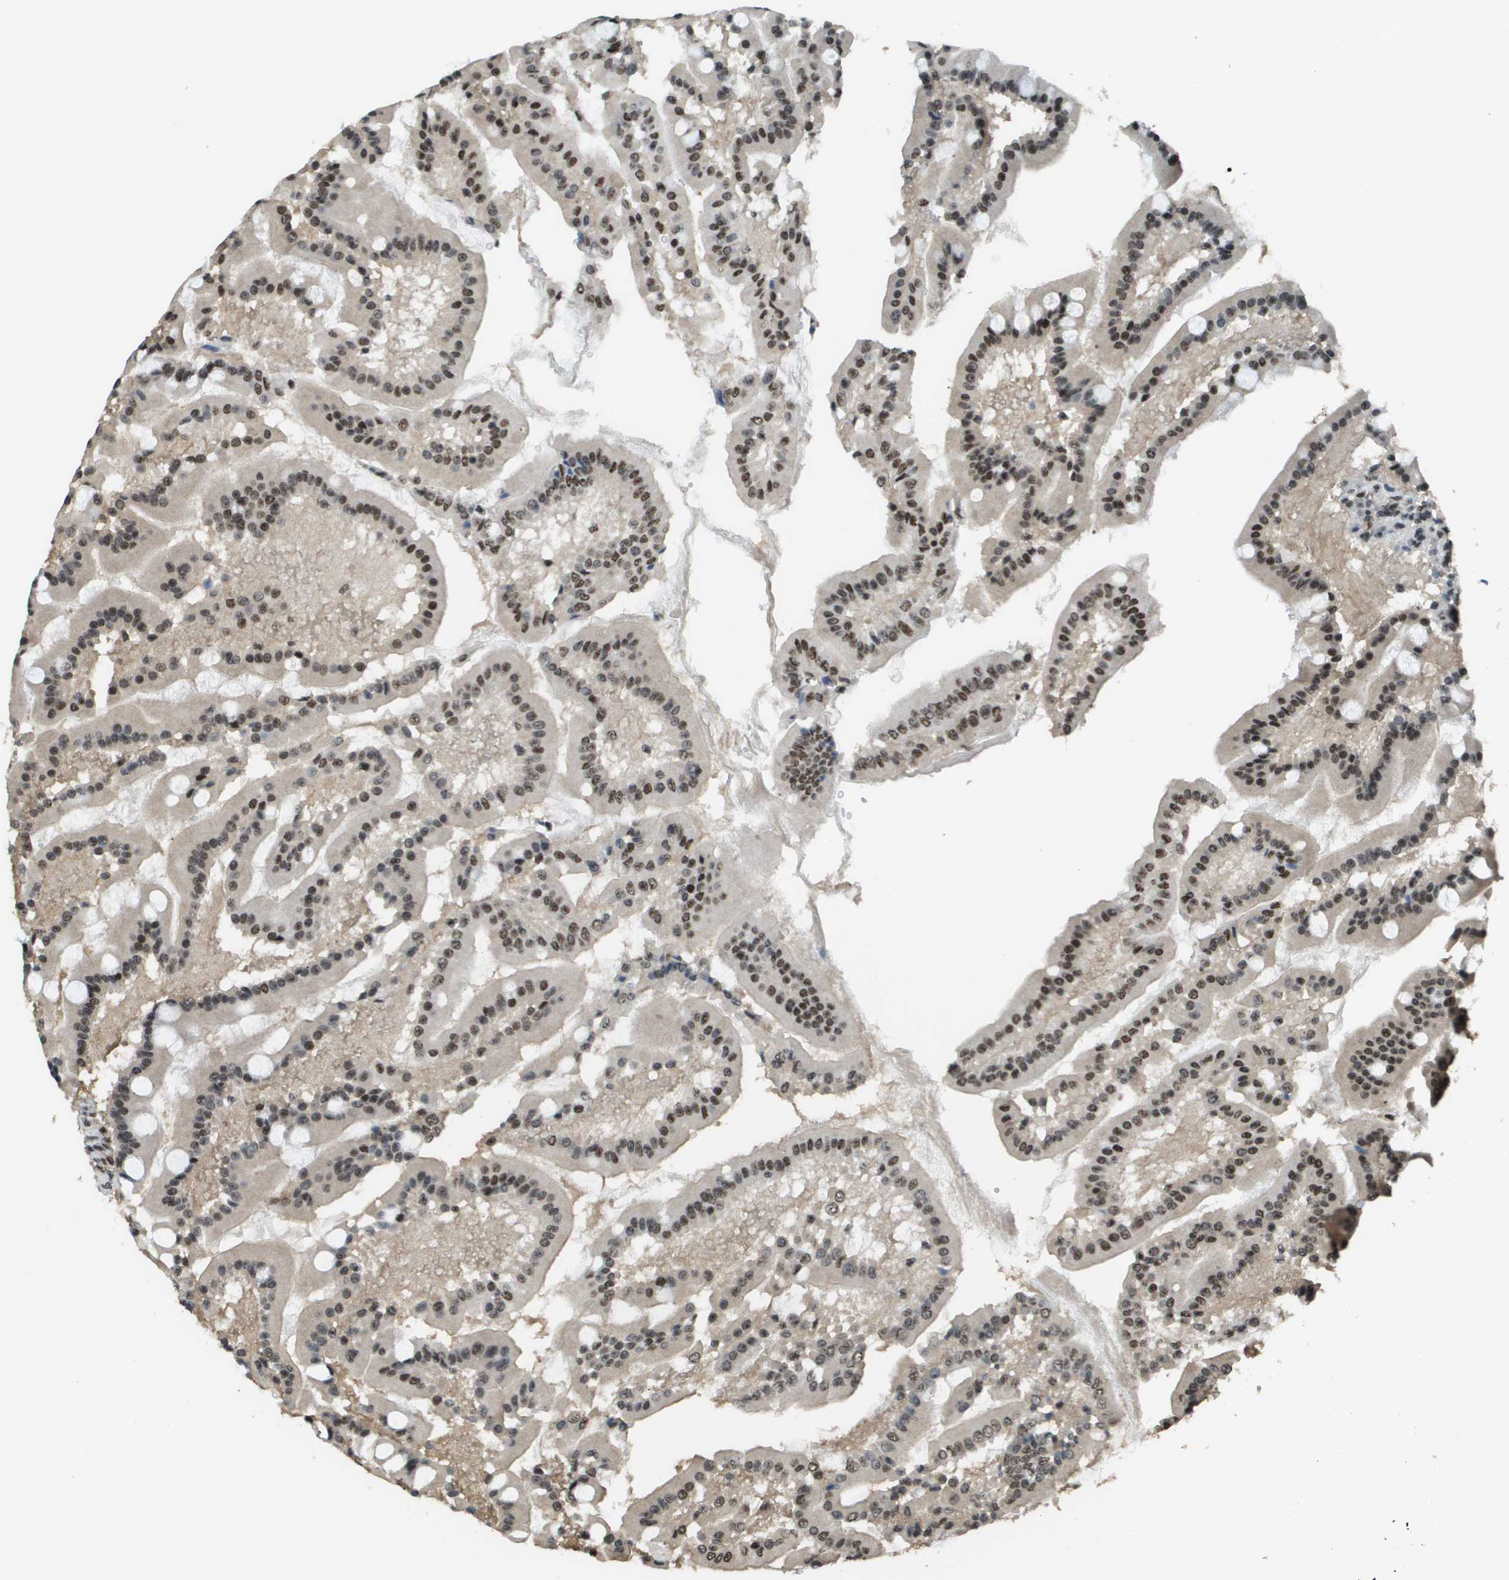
{"staining": {"intensity": "strong", "quantity": "25%-75%", "location": "nuclear"}, "tissue": "duodenum", "cell_type": "Glandular cells", "image_type": "normal", "snomed": [{"axis": "morphology", "description": "Normal tissue, NOS"}, {"axis": "topography", "description": "Duodenum"}], "caption": "Immunohistochemical staining of benign duodenum demonstrates high levels of strong nuclear expression in about 25%-75% of glandular cells. Ihc stains the protein of interest in brown and the nuclei are stained blue.", "gene": "SP100", "patient": {"sex": "male", "age": 50}}